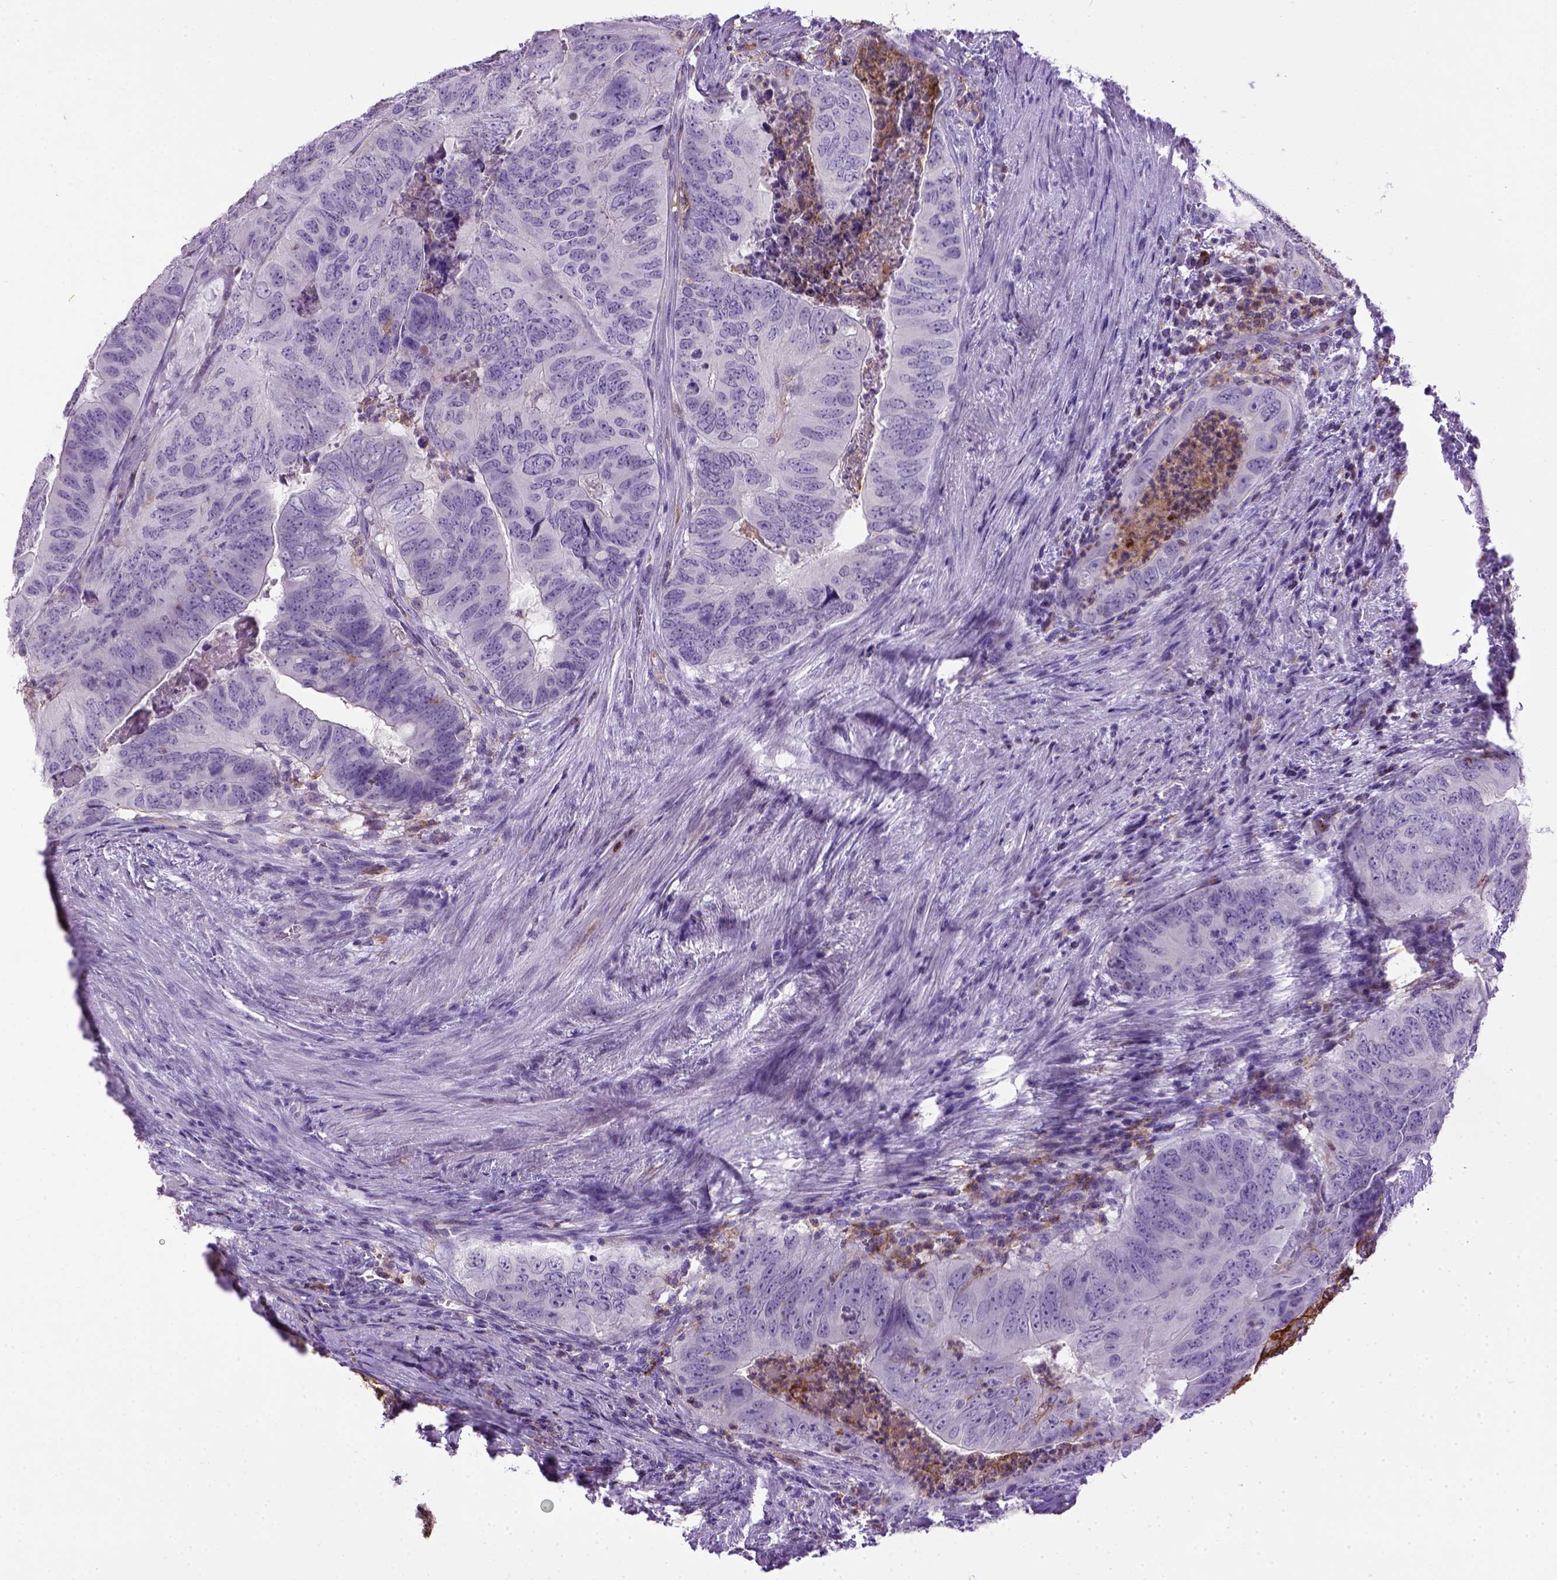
{"staining": {"intensity": "negative", "quantity": "none", "location": "none"}, "tissue": "colorectal cancer", "cell_type": "Tumor cells", "image_type": "cancer", "snomed": [{"axis": "morphology", "description": "Adenocarcinoma, NOS"}, {"axis": "topography", "description": "Colon"}], "caption": "Immunohistochemistry micrograph of colorectal cancer (adenocarcinoma) stained for a protein (brown), which exhibits no positivity in tumor cells. The staining is performed using DAB brown chromogen with nuclei counter-stained in using hematoxylin.", "gene": "ITGAX", "patient": {"sex": "male", "age": 79}}